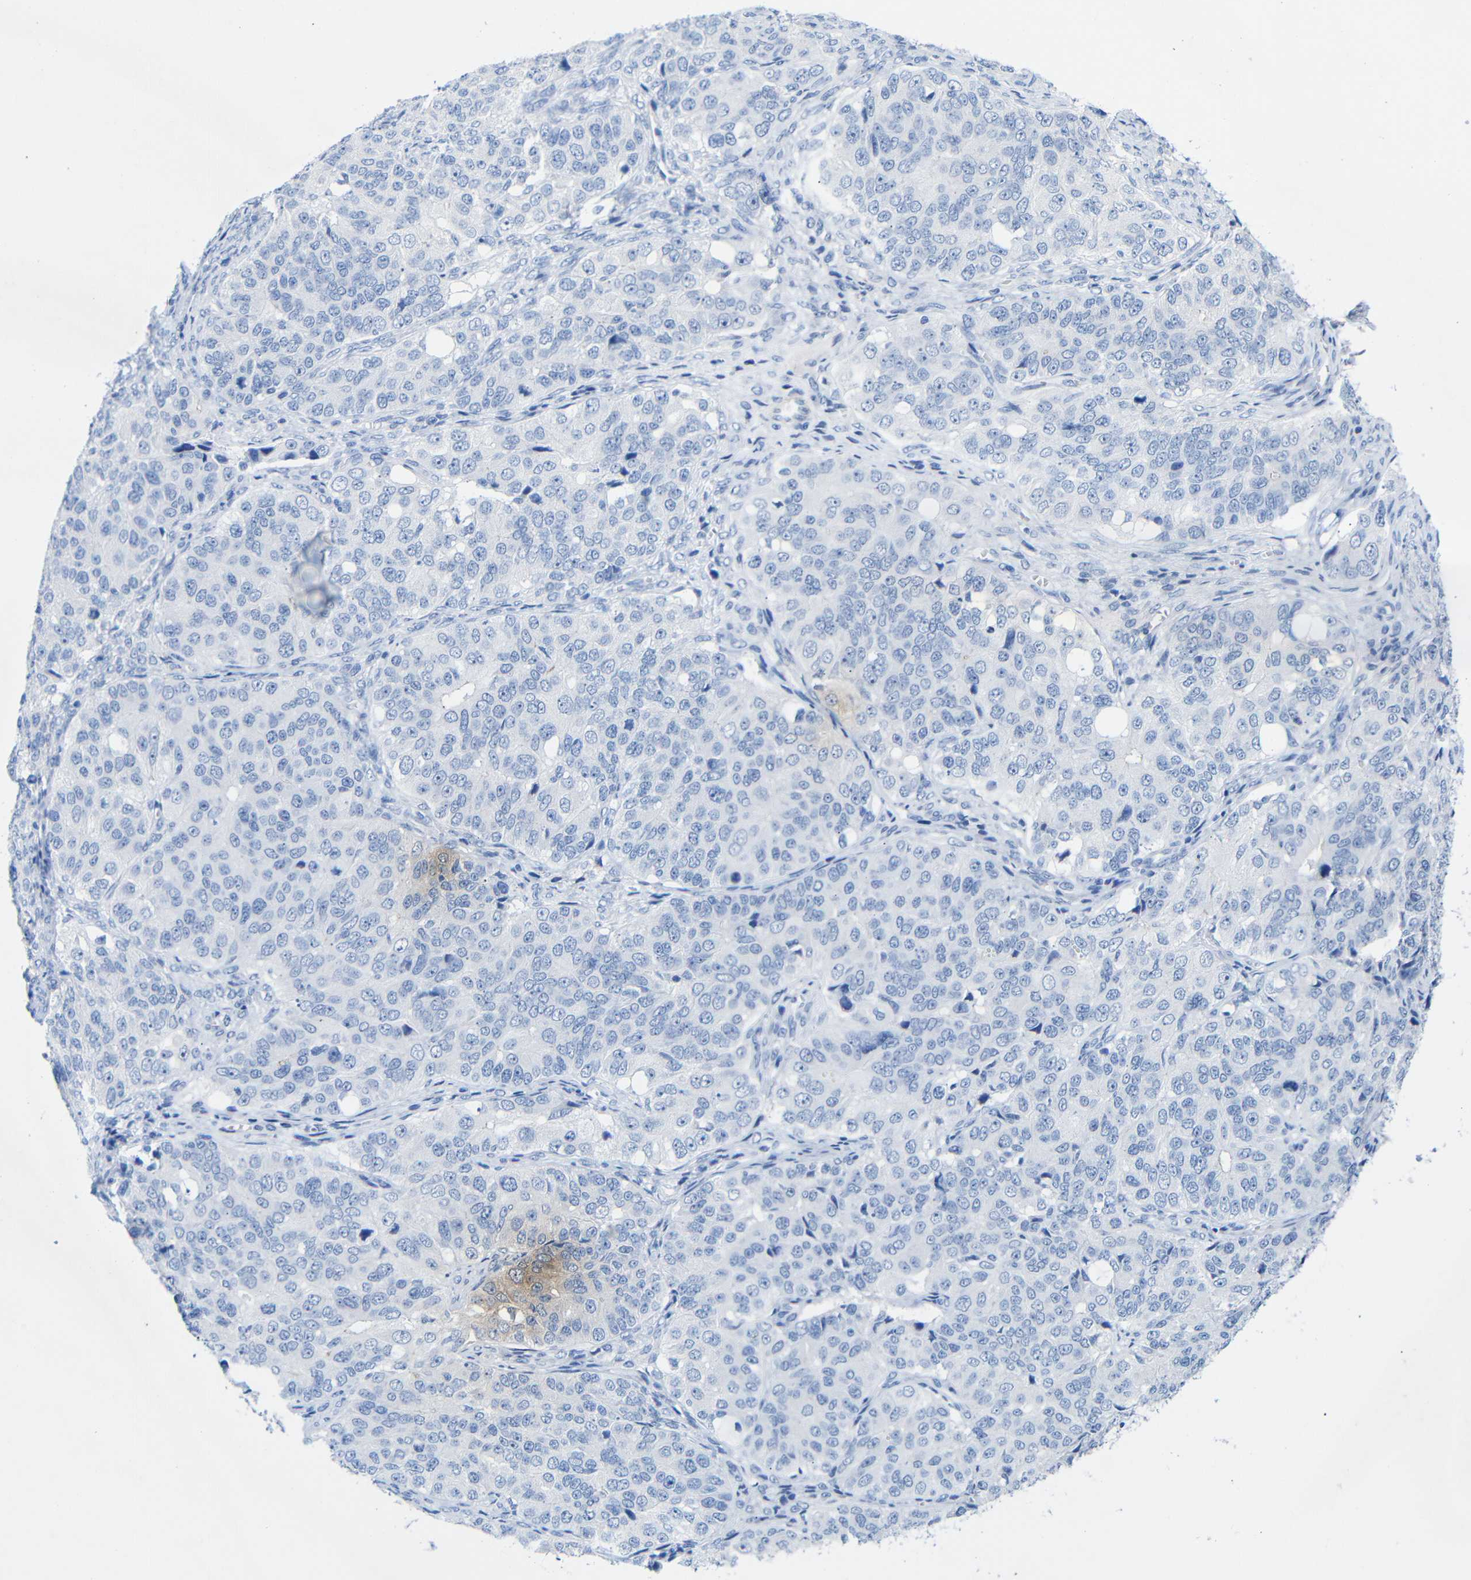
{"staining": {"intensity": "negative", "quantity": "none", "location": "none"}, "tissue": "ovarian cancer", "cell_type": "Tumor cells", "image_type": "cancer", "snomed": [{"axis": "morphology", "description": "Carcinoma, endometroid"}, {"axis": "topography", "description": "Ovary"}], "caption": "Human endometroid carcinoma (ovarian) stained for a protein using immunohistochemistry (IHC) reveals no staining in tumor cells.", "gene": "CGNL1", "patient": {"sex": "female", "age": 51}}